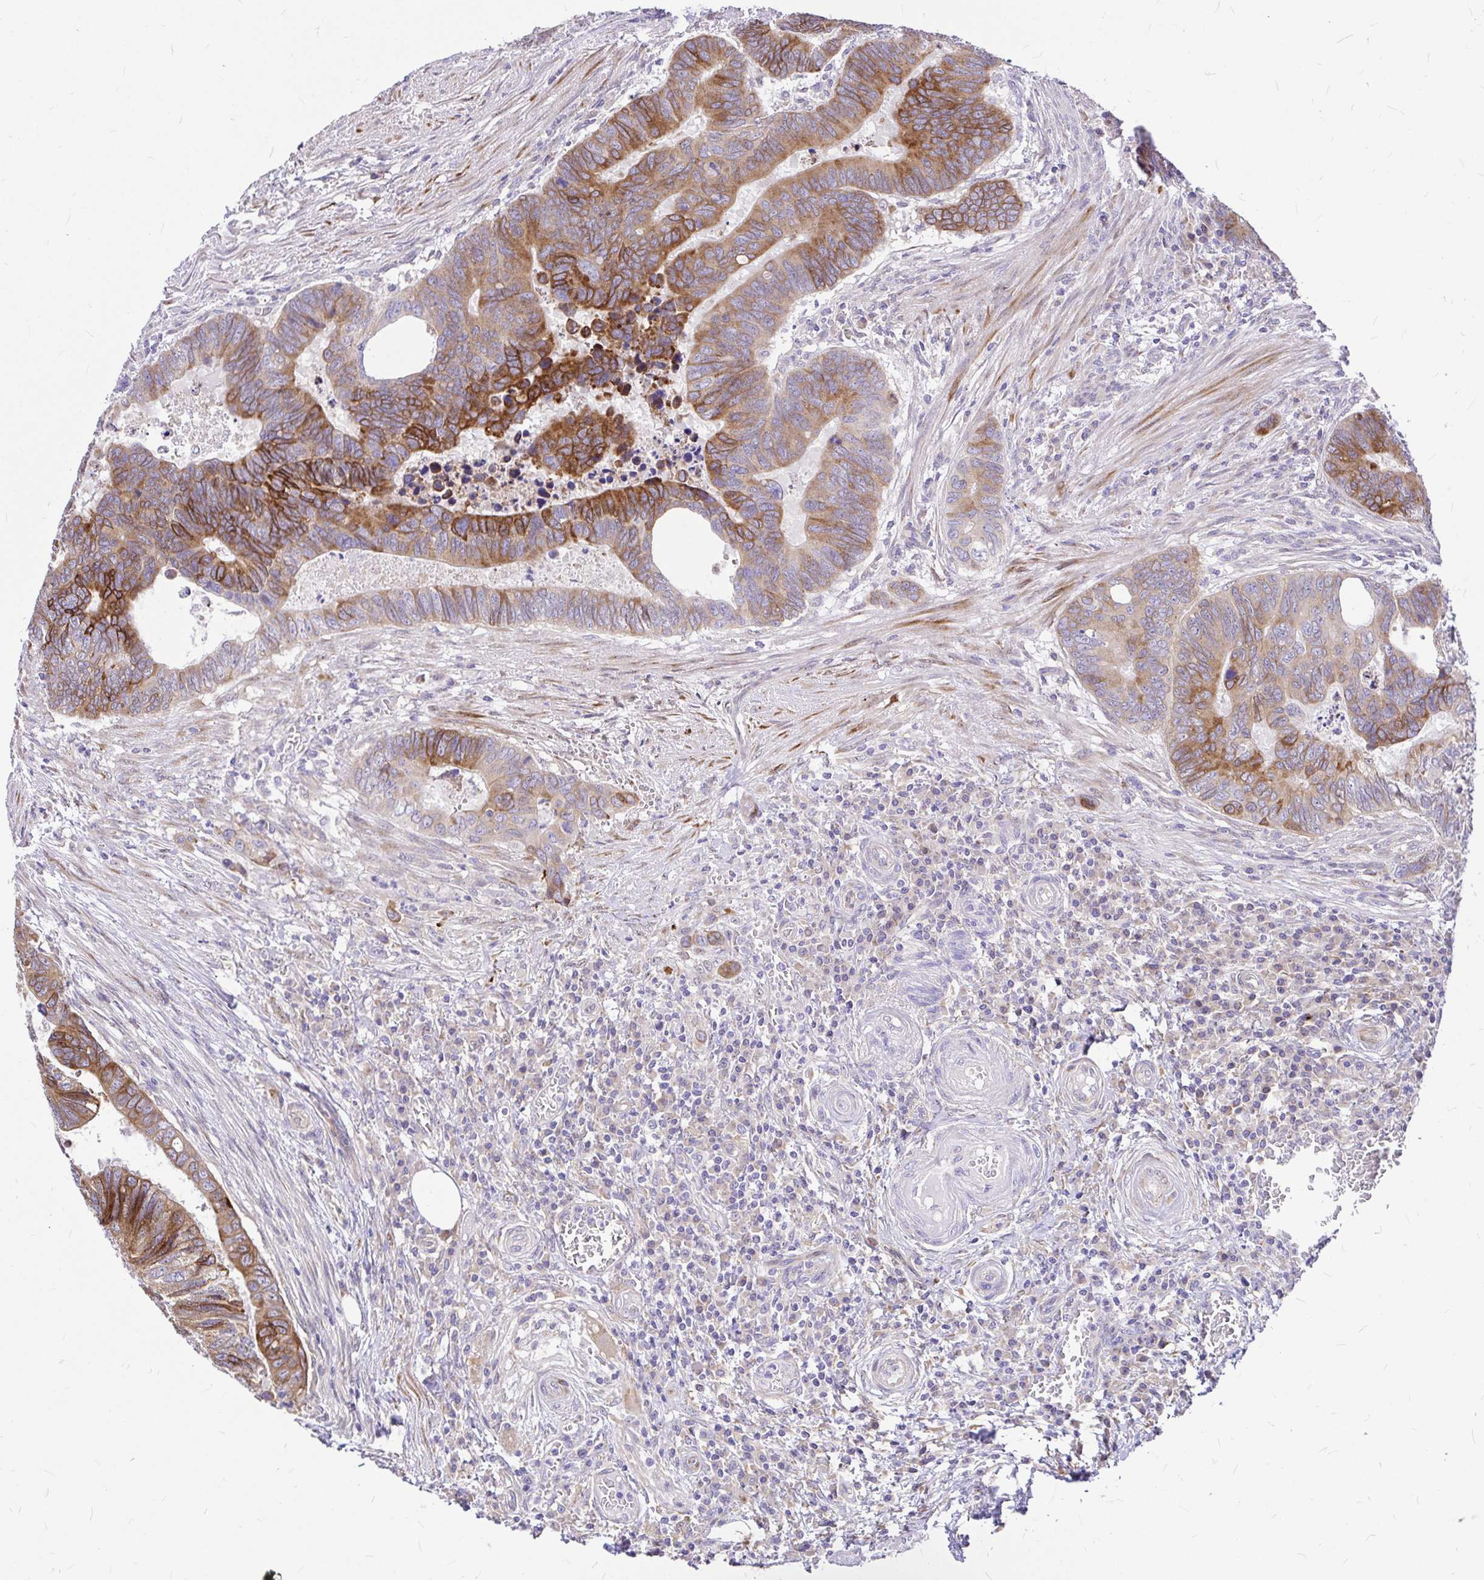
{"staining": {"intensity": "moderate", "quantity": "25%-75%", "location": "cytoplasmic/membranous"}, "tissue": "colorectal cancer", "cell_type": "Tumor cells", "image_type": "cancer", "snomed": [{"axis": "morphology", "description": "Adenocarcinoma, NOS"}, {"axis": "topography", "description": "Colon"}], "caption": "Human colorectal cancer (adenocarcinoma) stained for a protein (brown) shows moderate cytoplasmic/membranous positive expression in about 25%-75% of tumor cells.", "gene": "GABBR2", "patient": {"sex": "male", "age": 62}}